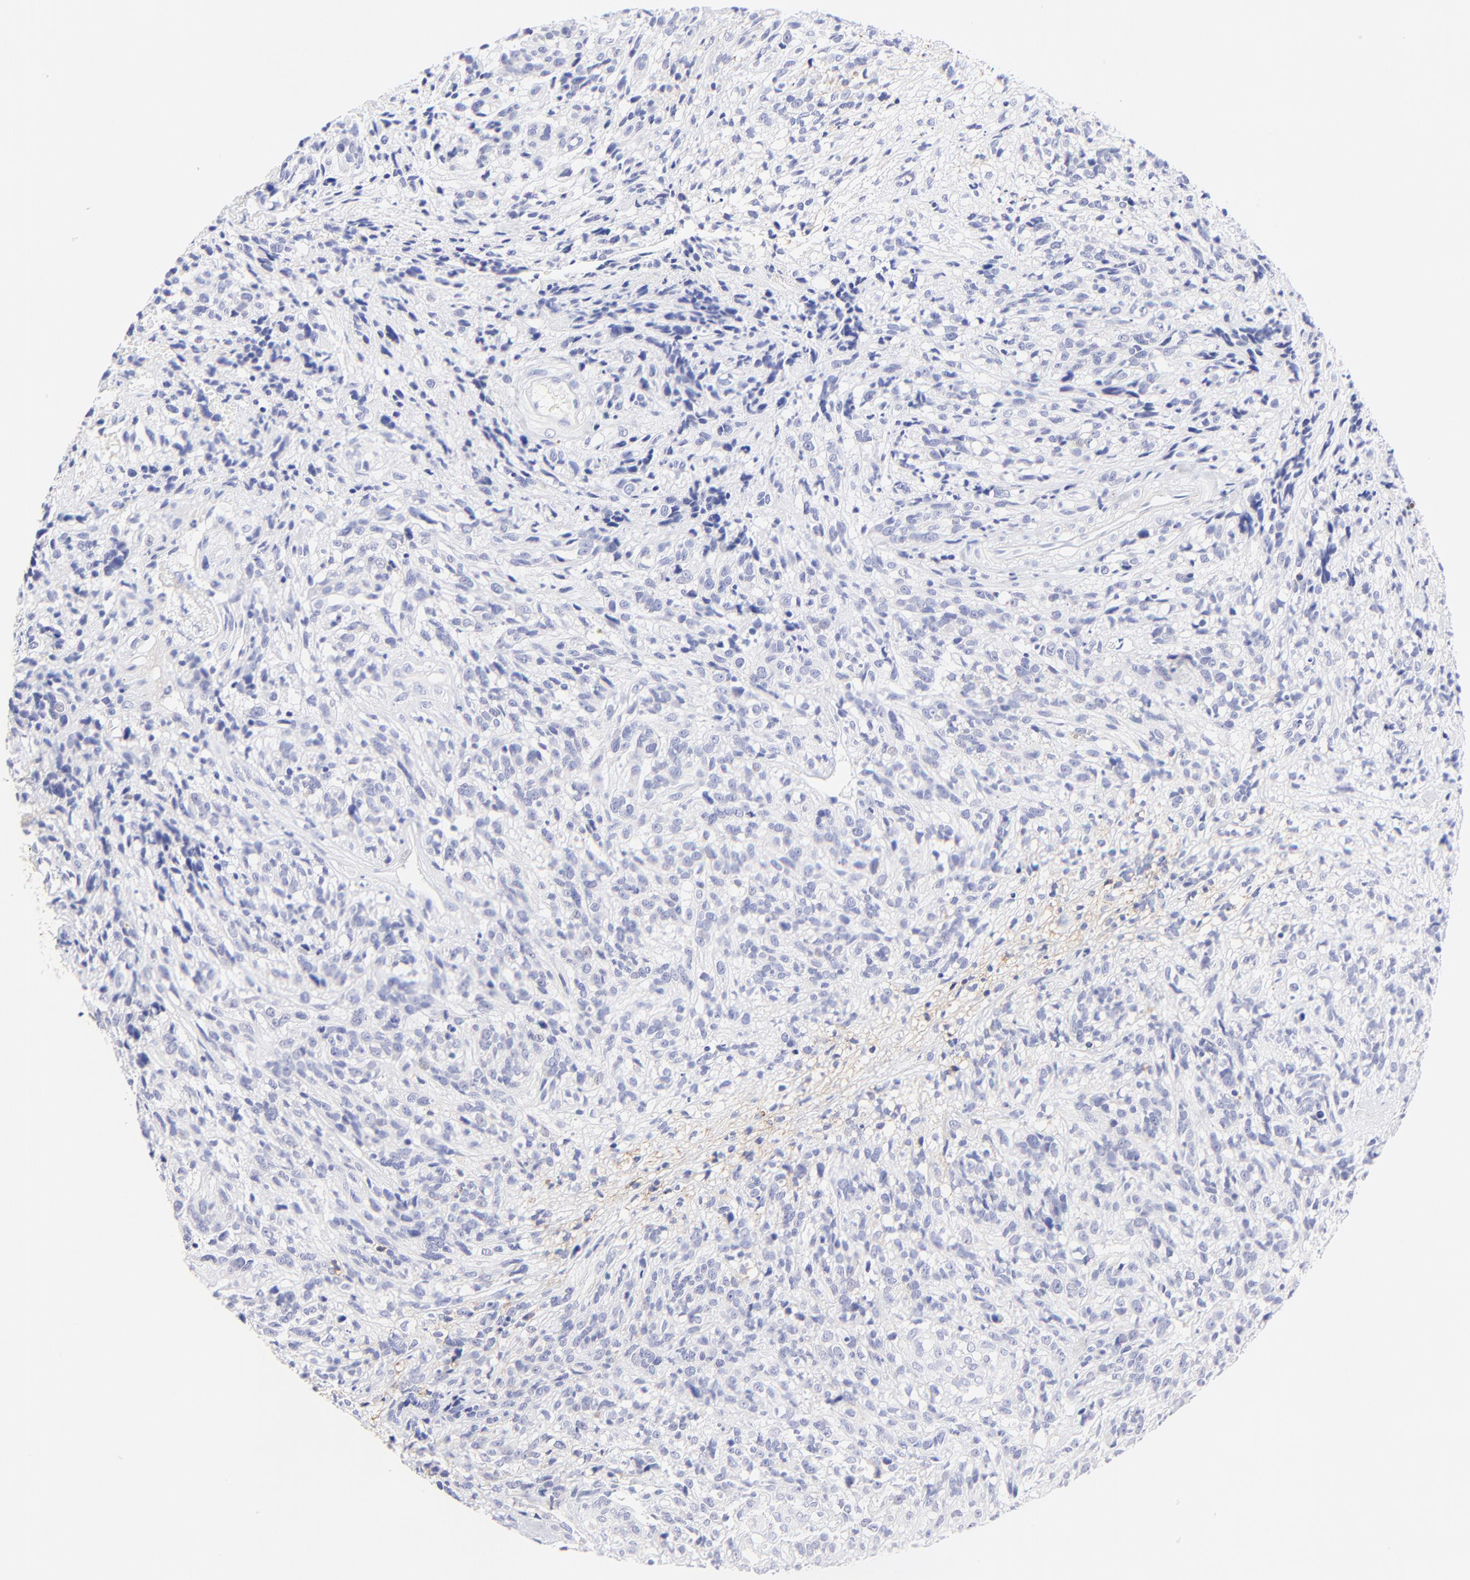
{"staining": {"intensity": "negative", "quantity": "none", "location": "none"}, "tissue": "glioma", "cell_type": "Tumor cells", "image_type": "cancer", "snomed": [{"axis": "morphology", "description": "Glioma, malignant, High grade"}, {"axis": "topography", "description": "Brain"}], "caption": "DAB immunohistochemical staining of malignant high-grade glioma reveals no significant positivity in tumor cells.", "gene": "RAB3A", "patient": {"sex": "male", "age": 66}}